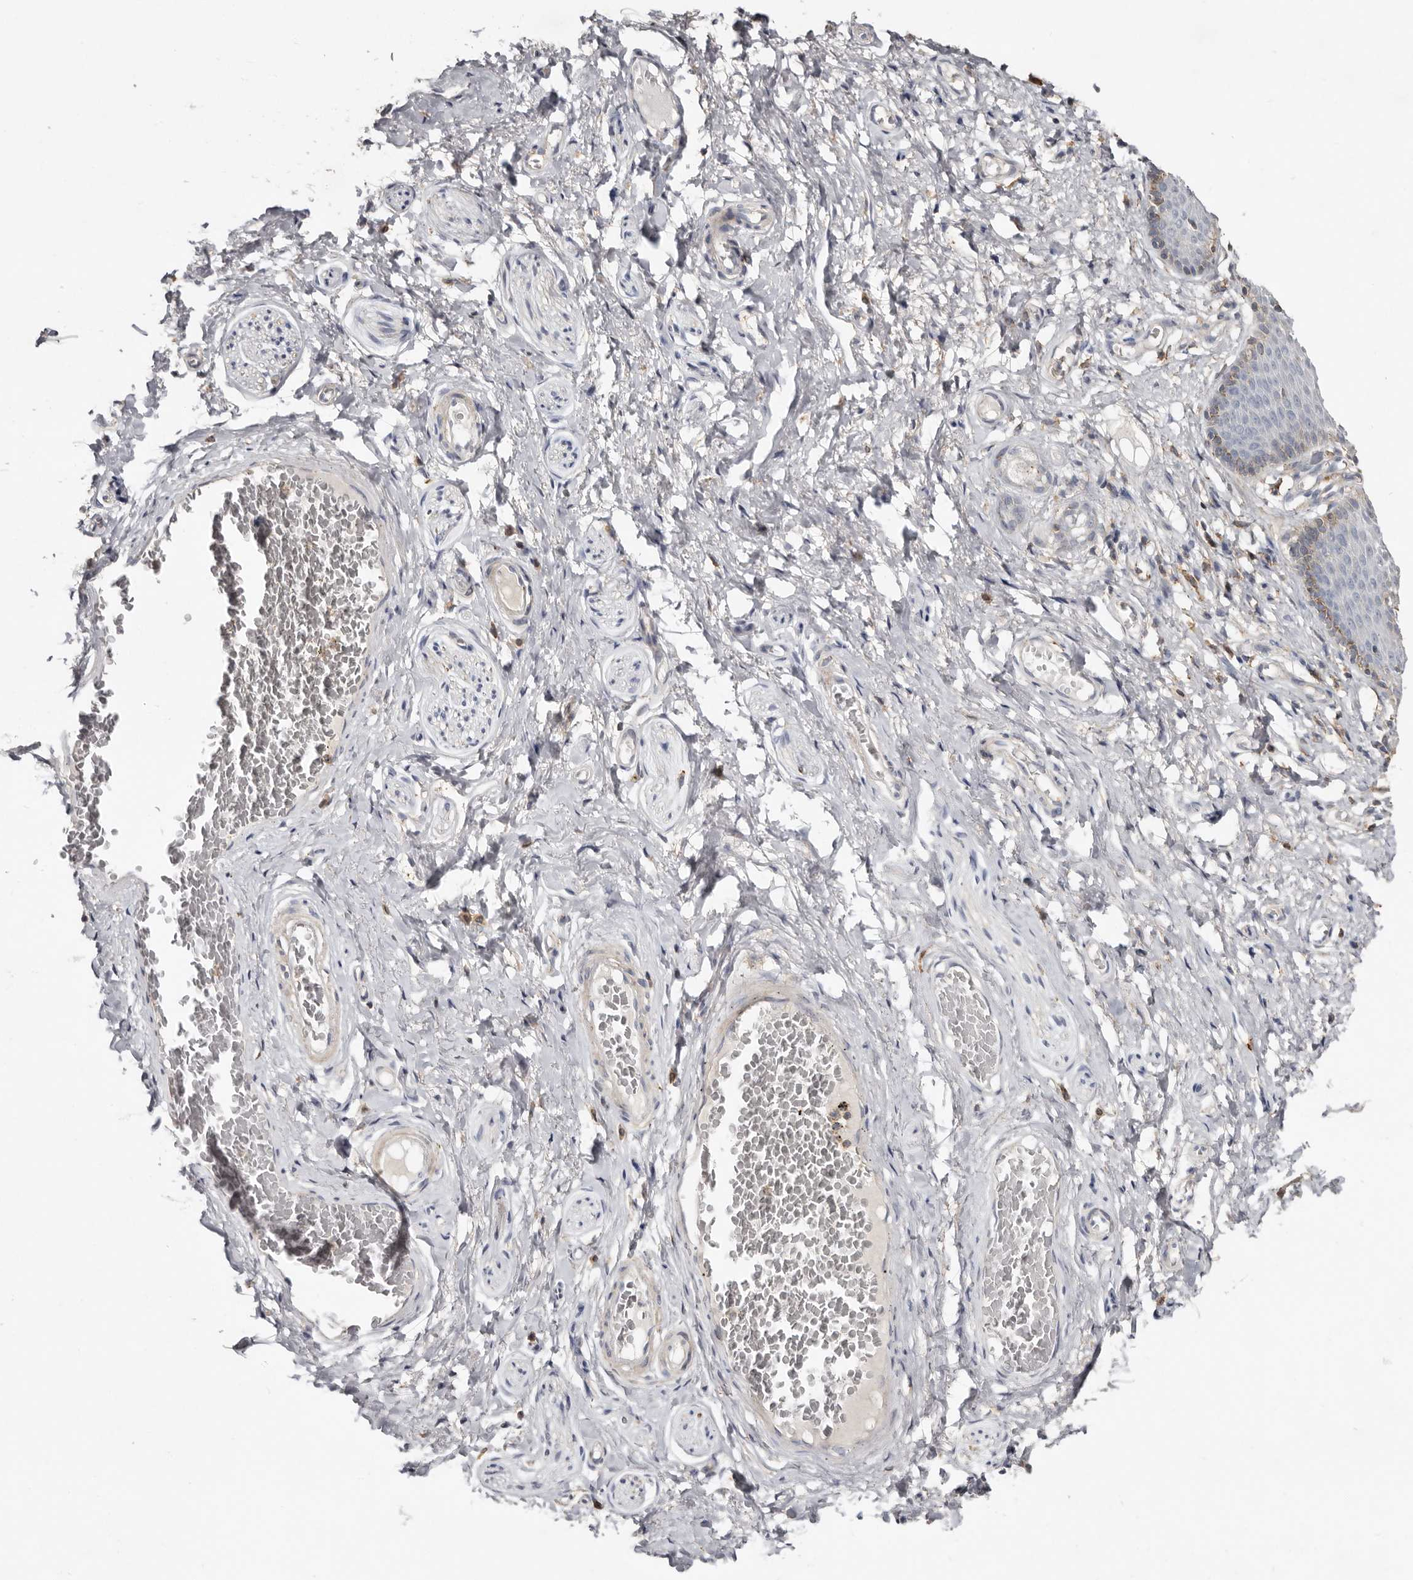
{"staining": {"intensity": "weak", "quantity": "<25%", "location": "cytoplasmic/membranous"}, "tissue": "skin", "cell_type": "Epidermal cells", "image_type": "normal", "snomed": [{"axis": "morphology", "description": "Normal tissue, NOS"}, {"axis": "topography", "description": "Vulva"}], "caption": "This micrograph is of benign skin stained with immunohistochemistry (IHC) to label a protein in brown with the nuclei are counter-stained blue. There is no positivity in epidermal cells. (Immunohistochemistry (ihc), brightfield microscopy, high magnification).", "gene": "KIF26B", "patient": {"sex": "female", "age": 66}}